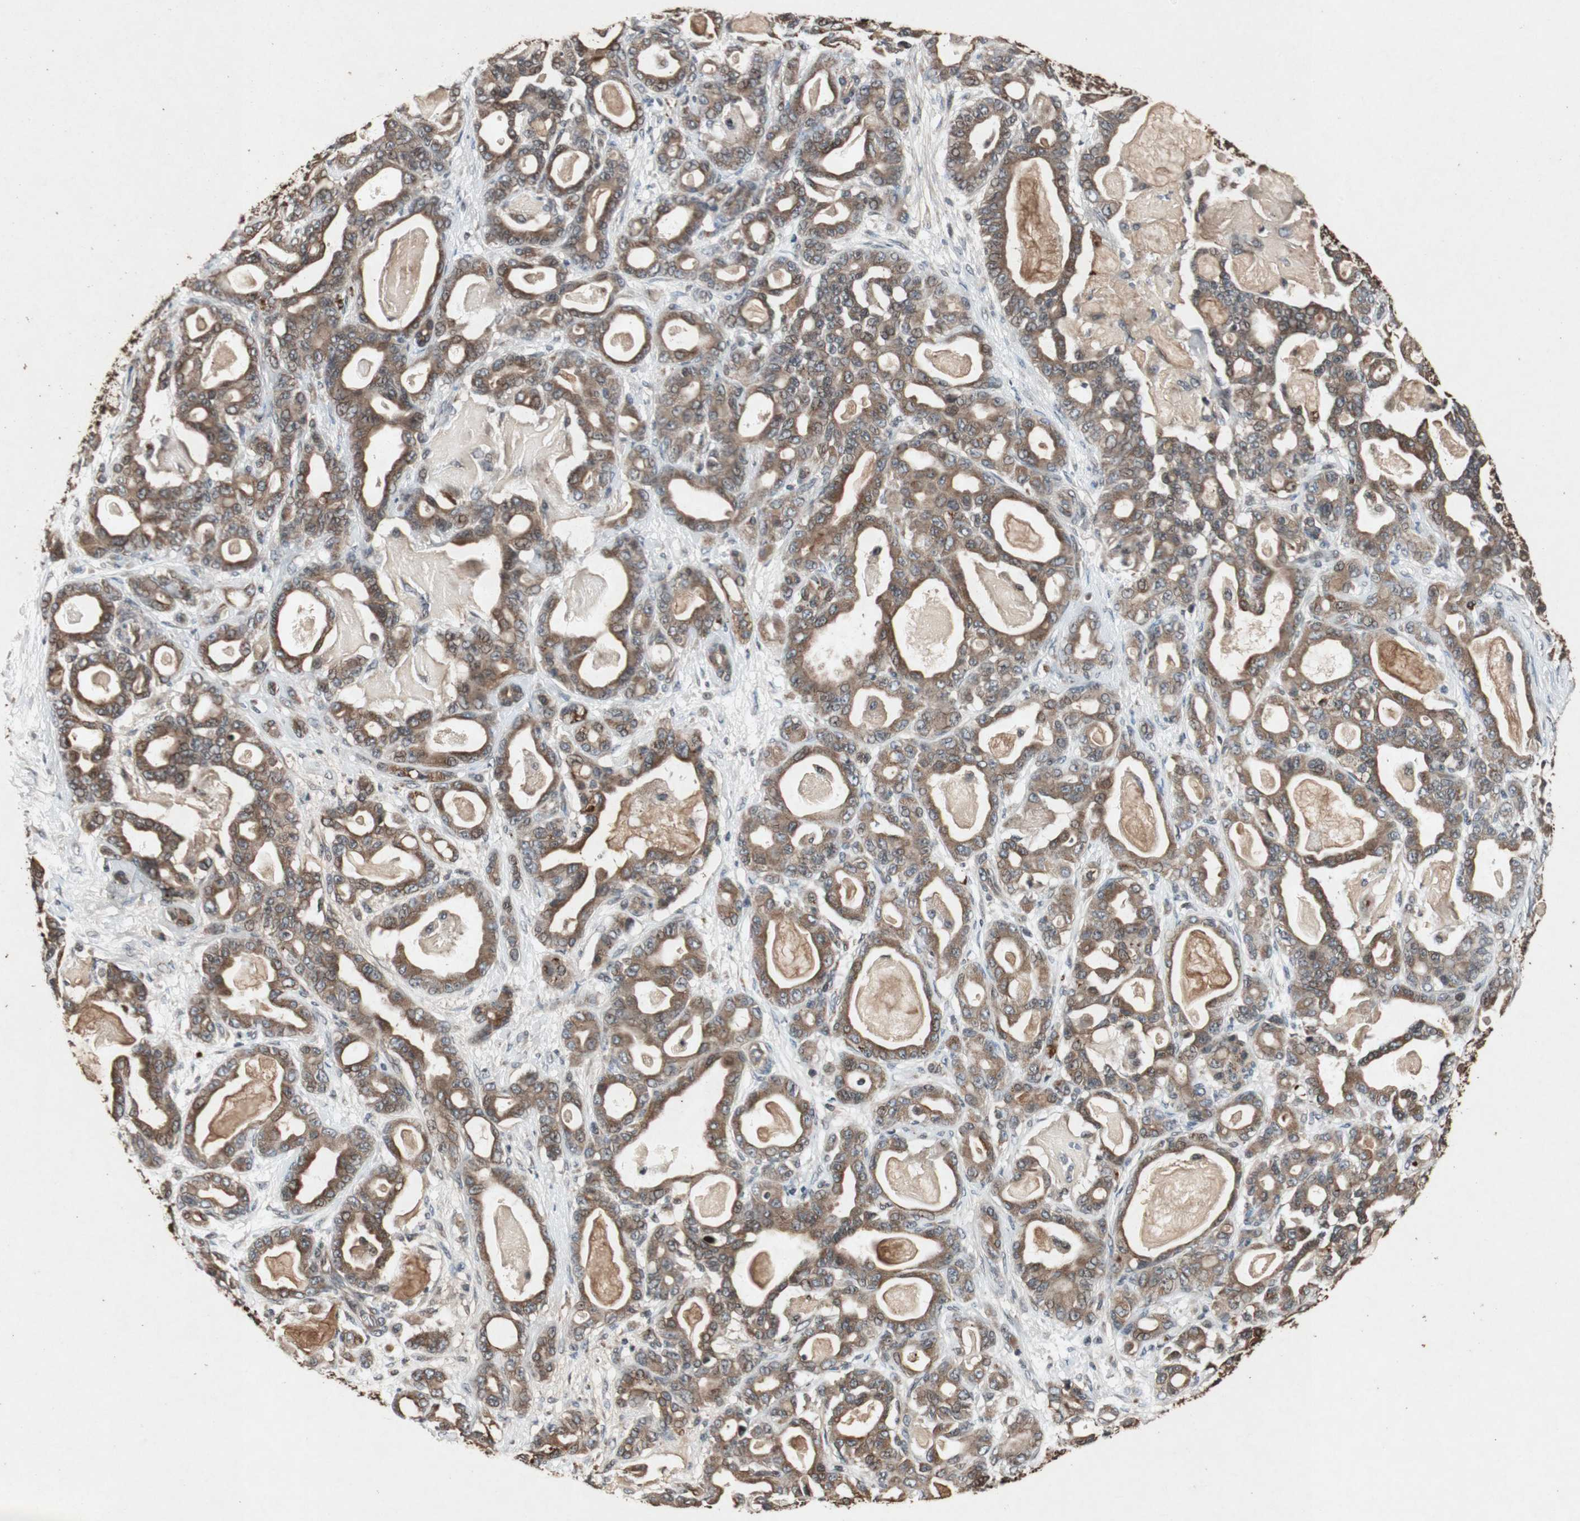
{"staining": {"intensity": "moderate", "quantity": ">75%", "location": "cytoplasmic/membranous"}, "tissue": "pancreatic cancer", "cell_type": "Tumor cells", "image_type": "cancer", "snomed": [{"axis": "morphology", "description": "Adenocarcinoma, NOS"}, {"axis": "topography", "description": "Pancreas"}], "caption": "This micrograph displays pancreatic adenocarcinoma stained with IHC to label a protein in brown. The cytoplasmic/membranous of tumor cells show moderate positivity for the protein. Nuclei are counter-stained blue.", "gene": "SLIT2", "patient": {"sex": "male", "age": 63}}